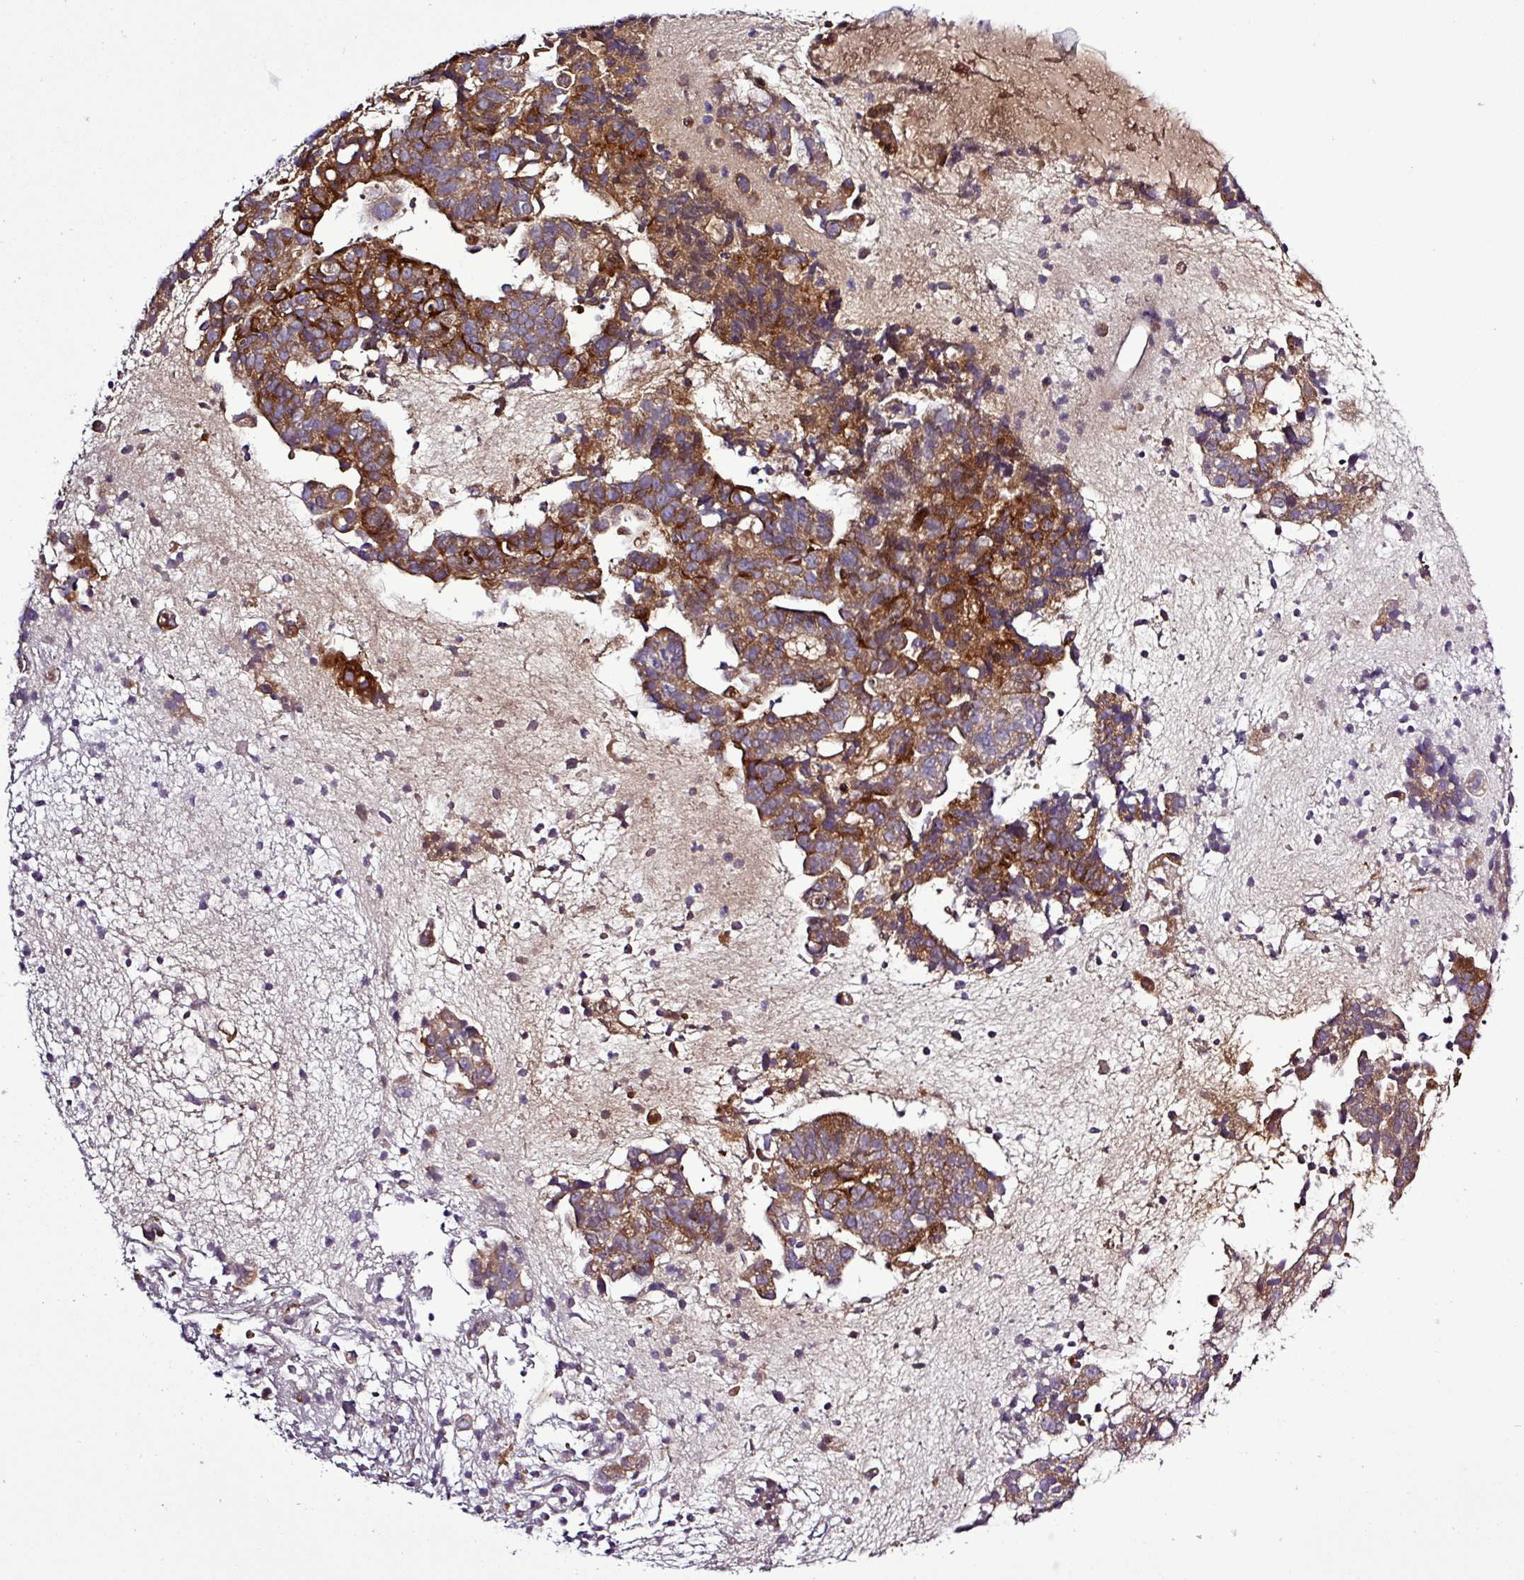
{"staining": {"intensity": "strong", "quantity": ">75%", "location": "cytoplasmic/membranous"}, "tissue": "endometrial cancer", "cell_type": "Tumor cells", "image_type": "cancer", "snomed": [{"axis": "morphology", "description": "Adenocarcinoma, NOS"}, {"axis": "topography", "description": "Endometrium"}], "caption": "Endometrial cancer (adenocarcinoma) stained for a protein displays strong cytoplasmic/membranous positivity in tumor cells.", "gene": "CWH43", "patient": {"sex": "female", "age": 76}}